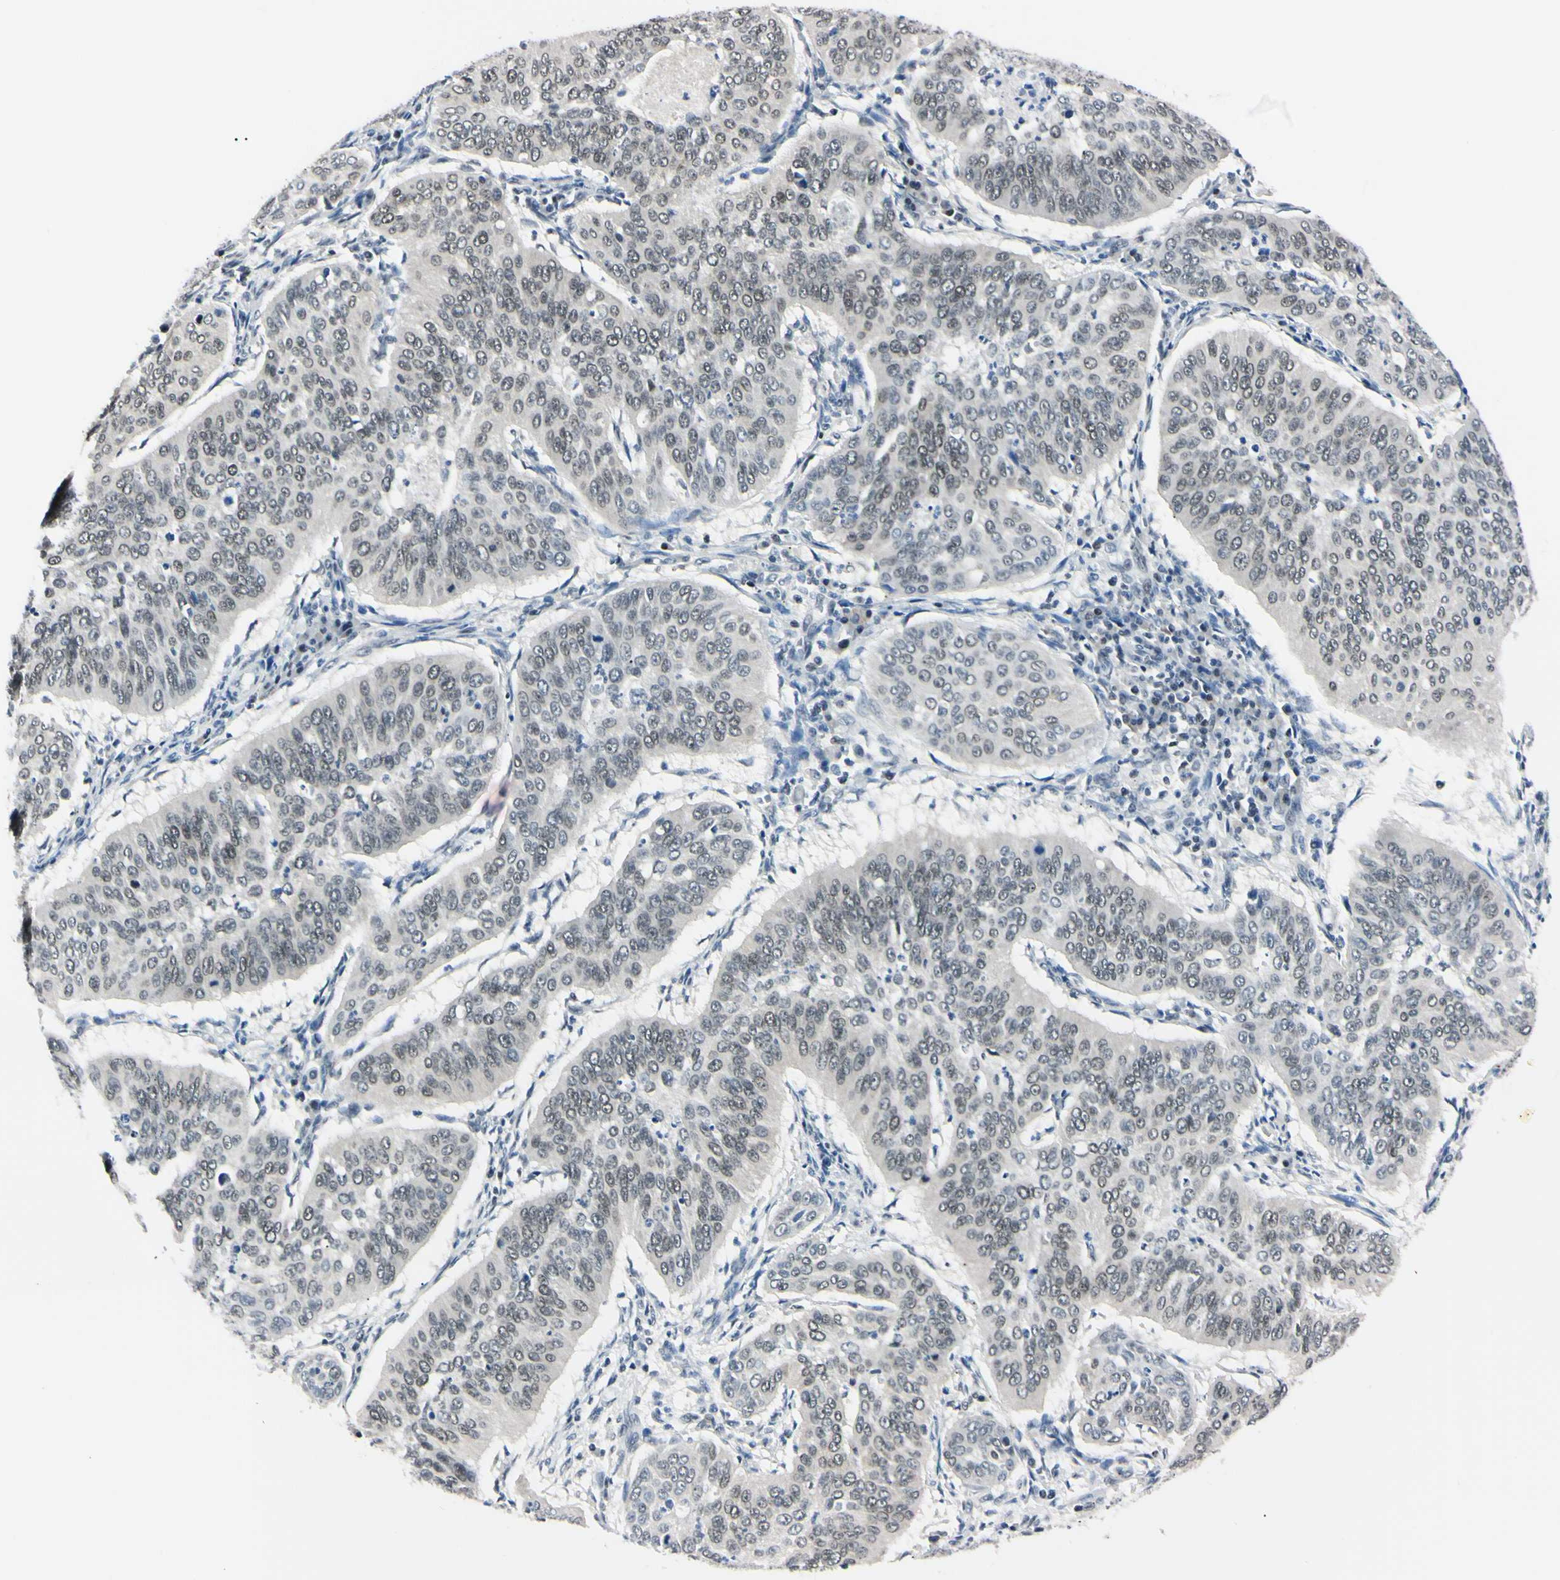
{"staining": {"intensity": "weak", "quantity": "25%-75%", "location": "nuclear"}, "tissue": "cervical cancer", "cell_type": "Tumor cells", "image_type": "cancer", "snomed": [{"axis": "morphology", "description": "Normal tissue, NOS"}, {"axis": "morphology", "description": "Squamous cell carcinoma, NOS"}, {"axis": "topography", "description": "Cervix"}], "caption": "An image of squamous cell carcinoma (cervical) stained for a protein shows weak nuclear brown staining in tumor cells.", "gene": "C1orf174", "patient": {"sex": "female", "age": 39}}